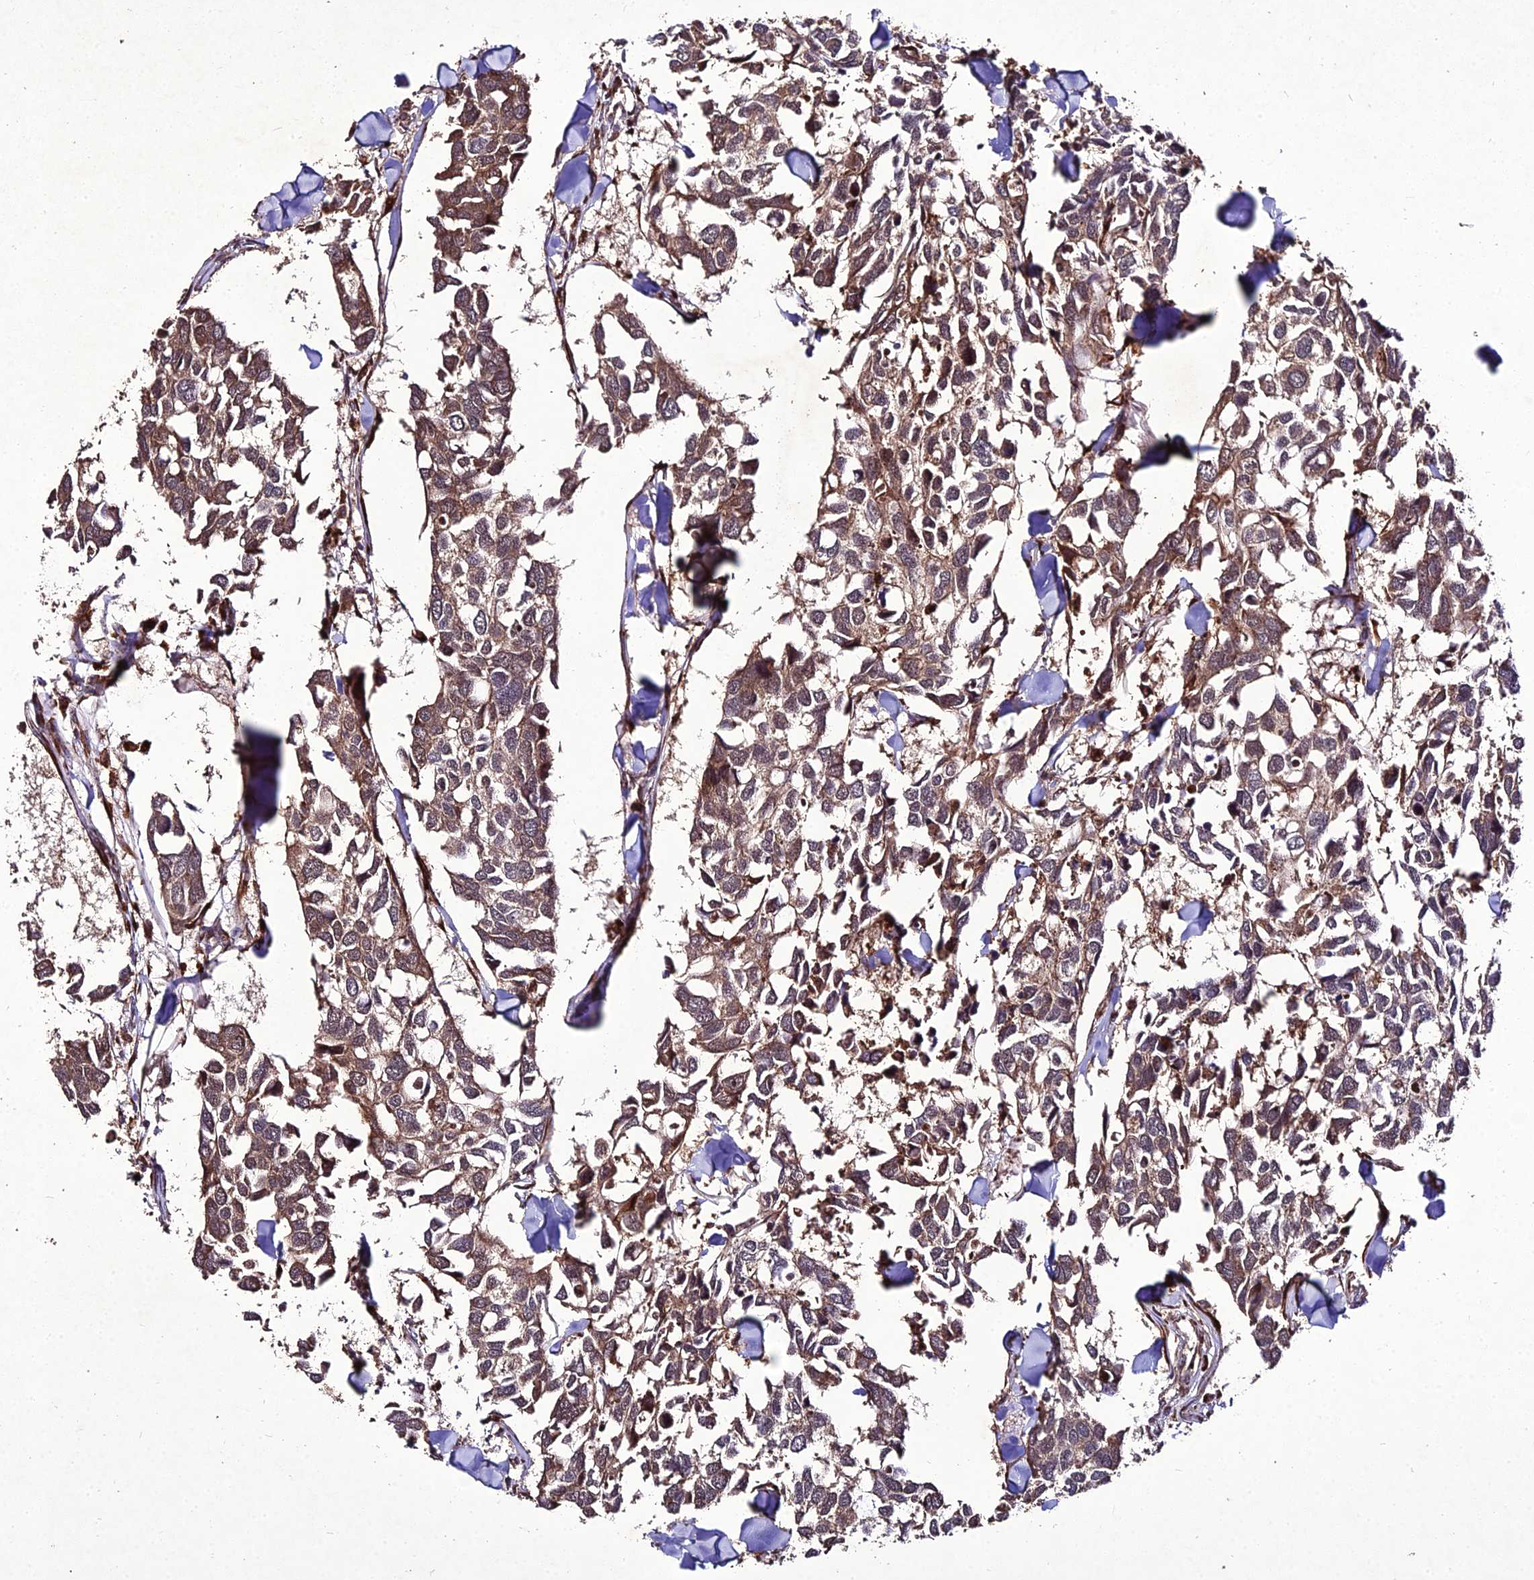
{"staining": {"intensity": "moderate", "quantity": ">75%", "location": "cytoplasmic/membranous"}, "tissue": "breast cancer", "cell_type": "Tumor cells", "image_type": "cancer", "snomed": [{"axis": "morphology", "description": "Duct carcinoma"}, {"axis": "topography", "description": "Breast"}], "caption": "High-magnification brightfield microscopy of breast cancer stained with DAB (3,3'-diaminobenzidine) (brown) and counterstained with hematoxylin (blue). tumor cells exhibit moderate cytoplasmic/membranous staining is appreciated in about>75% of cells.", "gene": "ZNF766", "patient": {"sex": "female", "age": 83}}